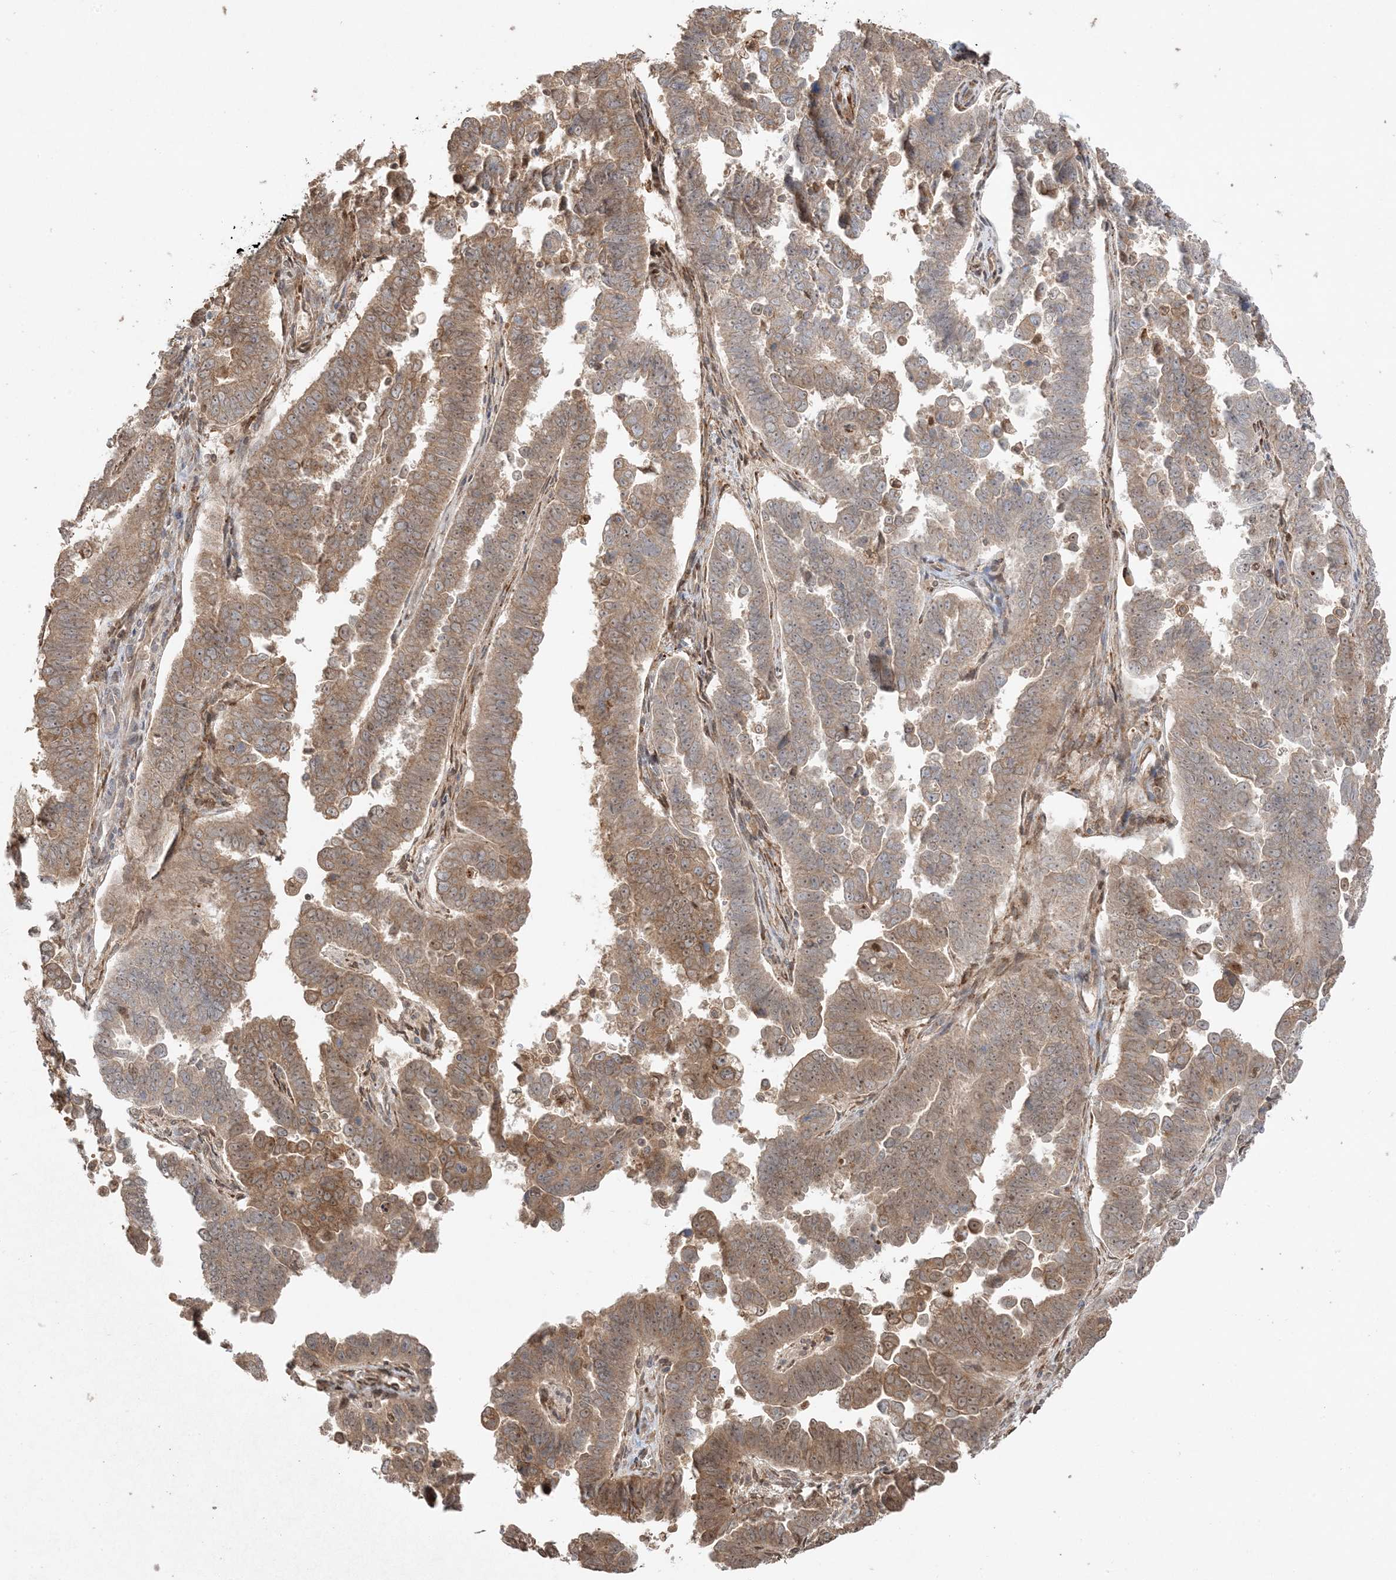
{"staining": {"intensity": "moderate", "quantity": ">75%", "location": "cytoplasmic/membranous"}, "tissue": "endometrial cancer", "cell_type": "Tumor cells", "image_type": "cancer", "snomed": [{"axis": "morphology", "description": "Adenocarcinoma, NOS"}, {"axis": "topography", "description": "Endometrium"}], "caption": "Protein expression analysis of endometrial adenocarcinoma displays moderate cytoplasmic/membranous staining in approximately >75% of tumor cells.", "gene": "ZBTB41", "patient": {"sex": "female", "age": 75}}